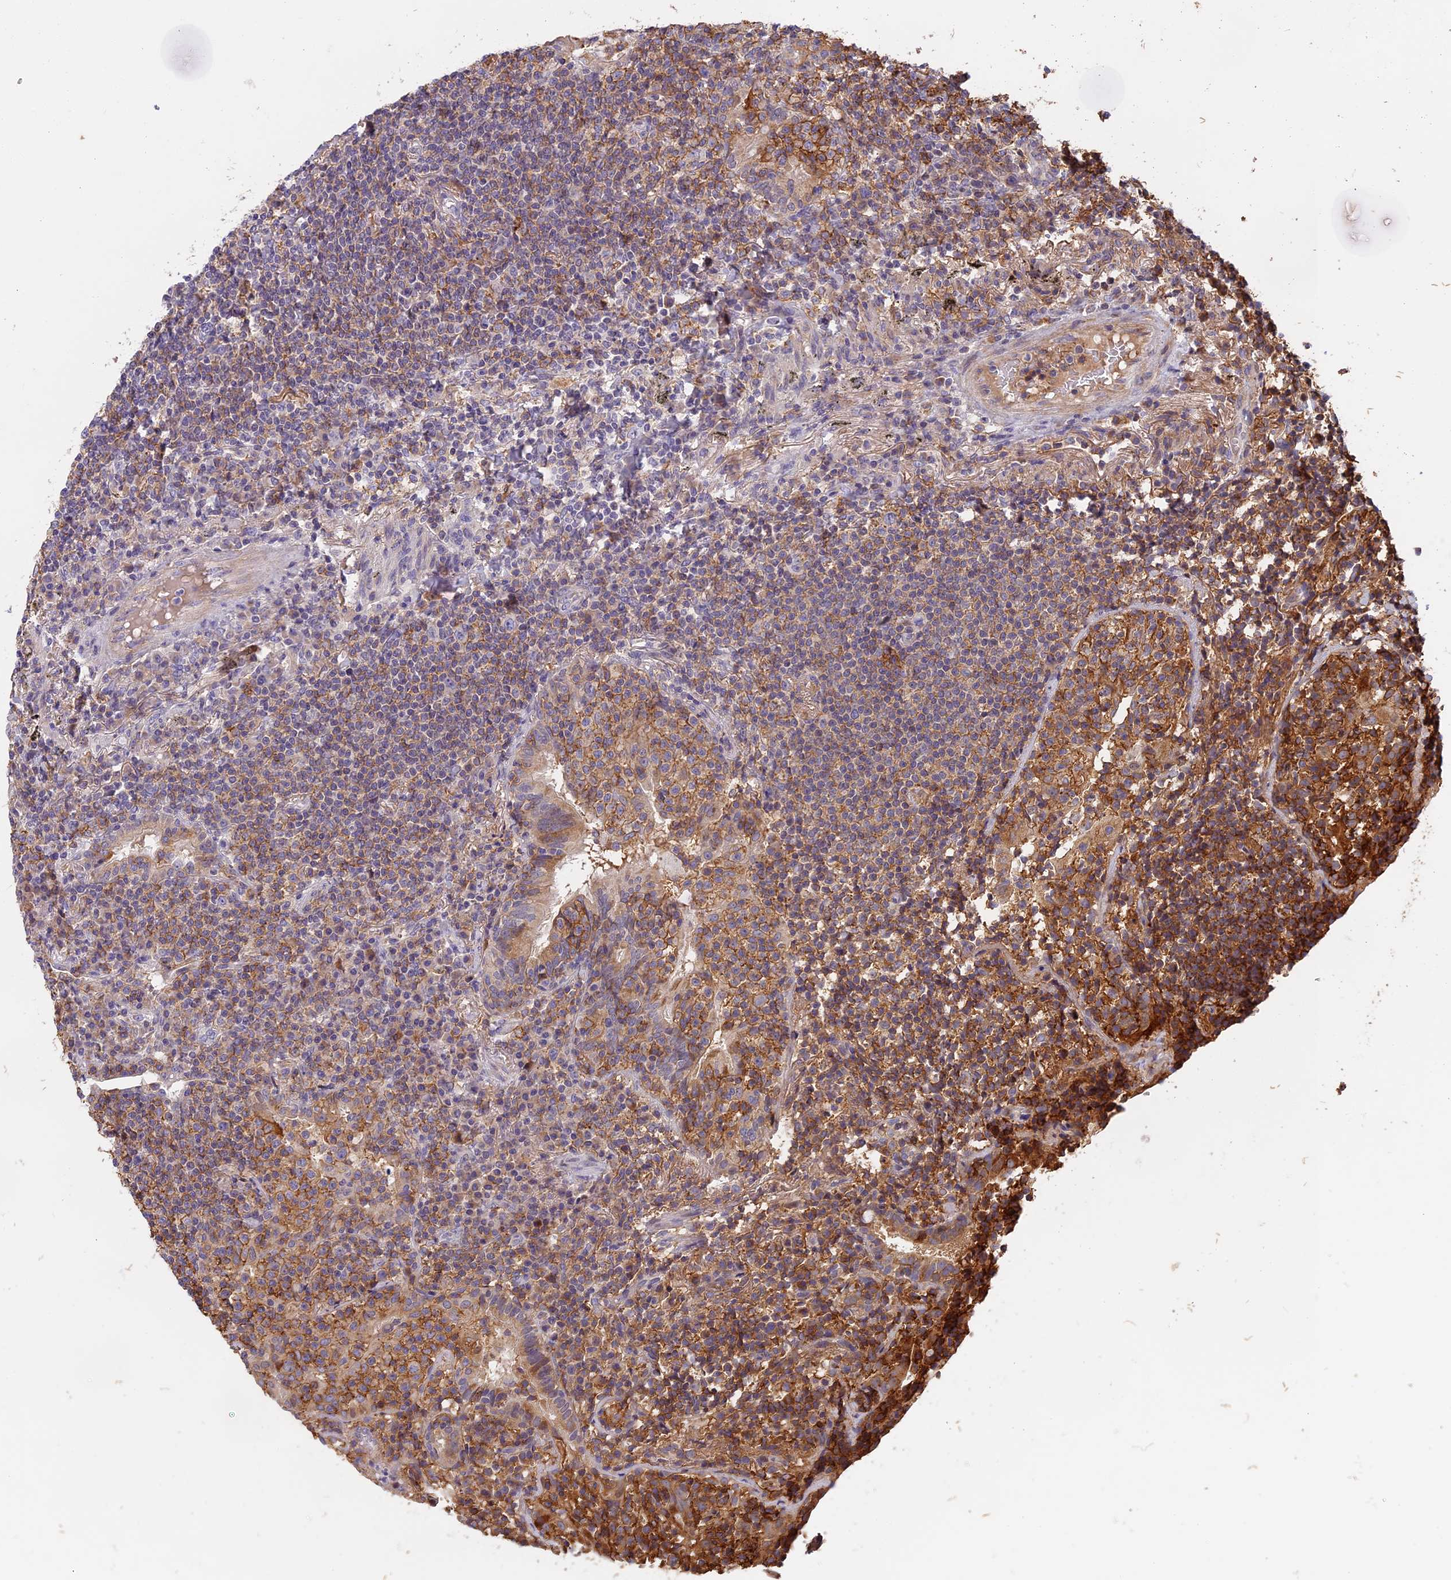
{"staining": {"intensity": "weak", "quantity": "25%-75%", "location": "cytoplasmic/membranous"}, "tissue": "lymphoma", "cell_type": "Tumor cells", "image_type": "cancer", "snomed": [{"axis": "morphology", "description": "Malignant lymphoma, non-Hodgkin's type, Low grade"}, {"axis": "topography", "description": "Lung"}], "caption": "Protein expression analysis of low-grade malignant lymphoma, non-Hodgkin's type shows weak cytoplasmic/membranous positivity in approximately 25%-75% of tumor cells.", "gene": "EDAR", "patient": {"sex": "female", "age": 71}}